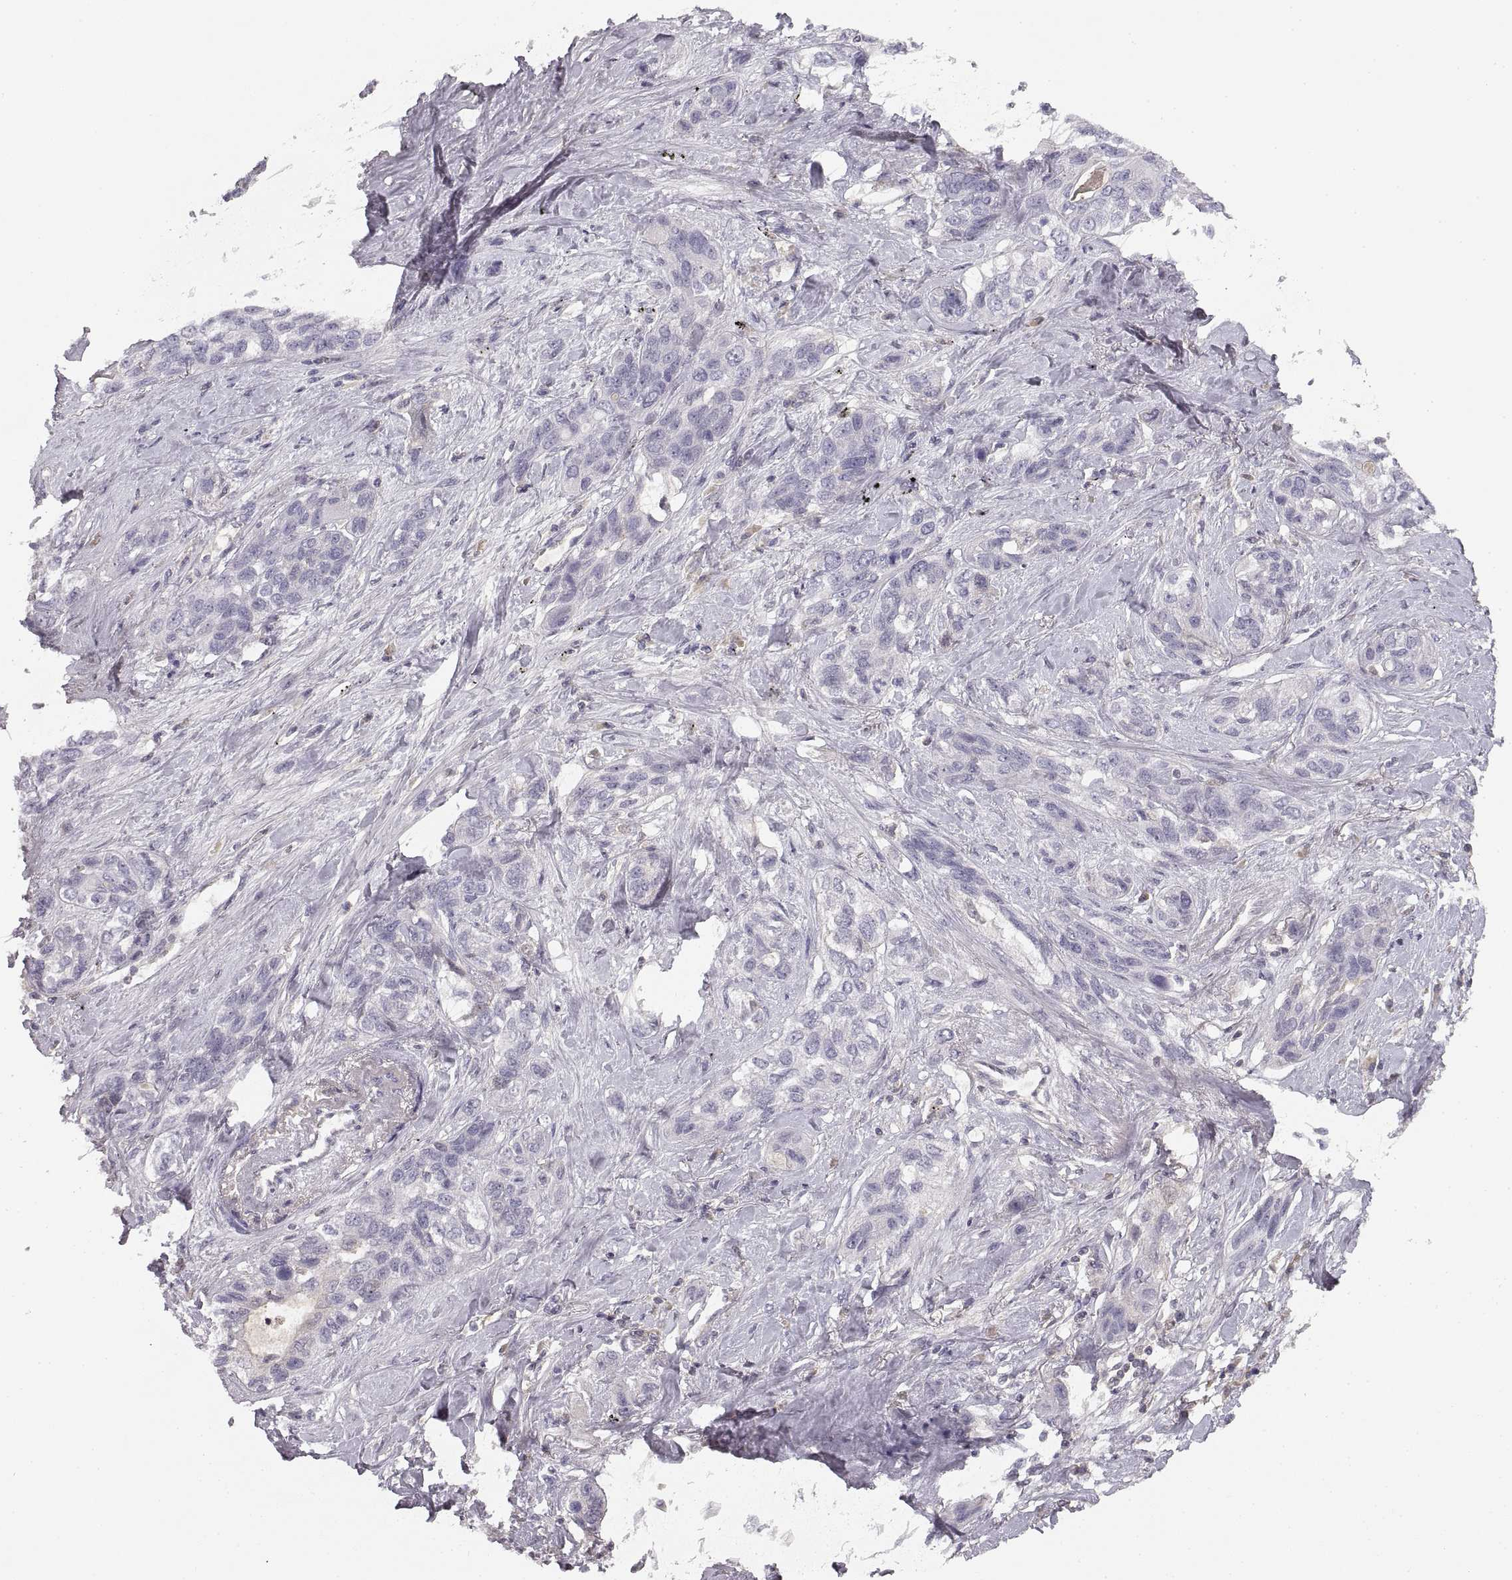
{"staining": {"intensity": "negative", "quantity": "none", "location": "none"}, "tissue": "lung cancer", "cell_type": "Tumor cells", "image_type": "cancer", "snomed": [{"axis": "morphology", "description": "Squamous cell carcinoma, NOS"}, {"axis": "topography", "description": "Lung"}], "caption": "Immunohistochemistry (IHC) histopathology image of human lung cancer (squamous cell carcinoma) stained for a protein (brown), which exhibits no positivity in tumor cells.", "gene": "RUNDC3A", "patient": {"sex": "female", "age": 70}}